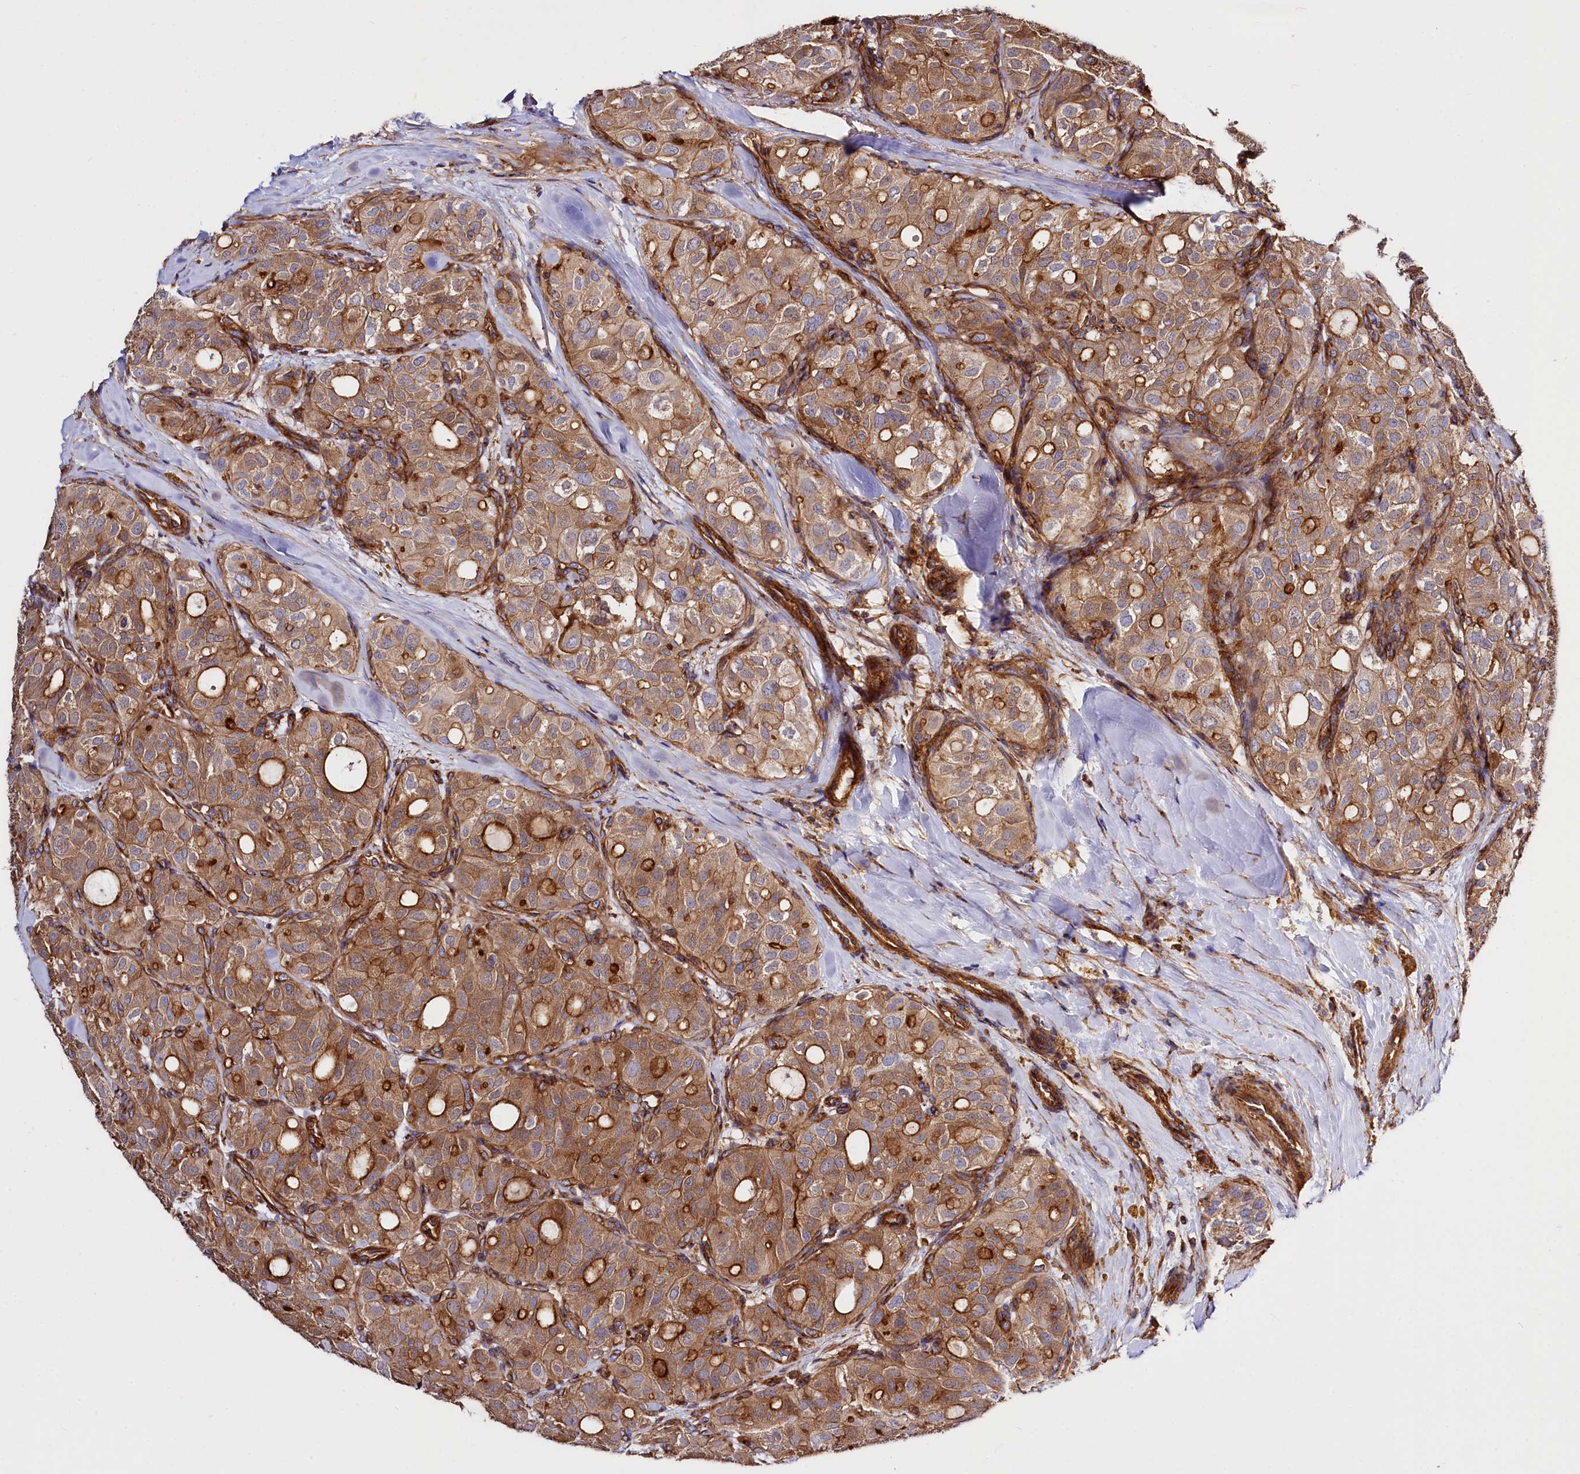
{"staining": {"intensity": "strong", "quantity": ">75%", "location": "cytoplasmic/membranous"}, "tissue": "thyroid cancer", "cell_type": "Tumor cells", "image_type": "cancer", "snomed": [{"axis": "morphology", "description": "Follicular adenoma carcinoma, NOS"}, {"axis": "topography", "description": "Thyroid gland"}], "caption": "An image of human follicular adenoma carcinoma (thyroid) stained for a protein reveals strong cytoplasmic/membranous brown staining in tumor cells. (brown staining indicates protein expression, while blue staining denotes nuclei).", "gene": "ANO6", "patient": {"sex": "male", "age": 75}}